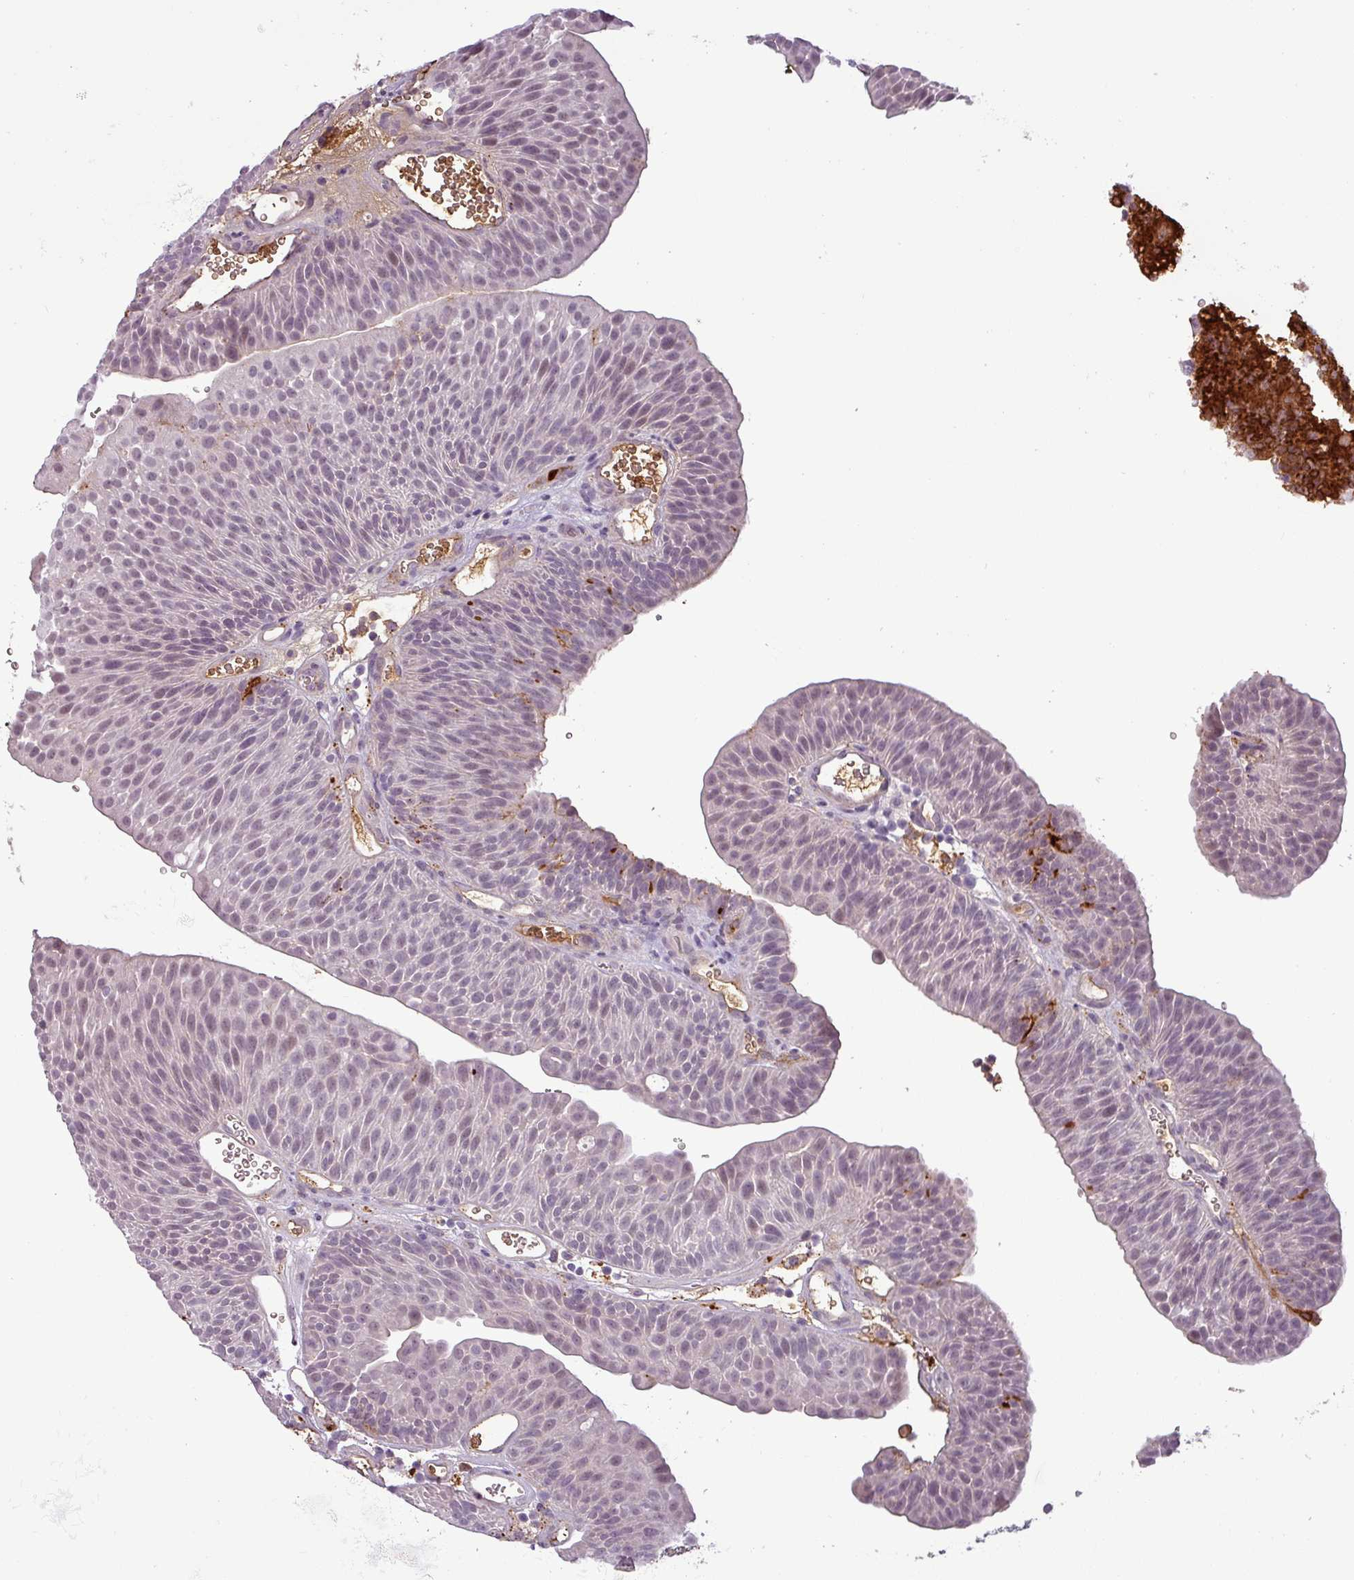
{"staining": {"intensity": "negative", "quantity": "none", "location": "none"}, "tissue": "urothelial cancer", "cell_type": "Tumor cells", "image_type": "cancer", "snomed": [{"axis": "morphology", "description": "Urothelial carcinoma, NOS"}, {"axis": "topography", "description": "Urinary bladder"}], "caption": "IHC image of human urothelial cancer stained for a protein (brown), which shows no expression in tumor cells.", "gene": "APOC1", "patient": {"sex": "male", "age": 67}}